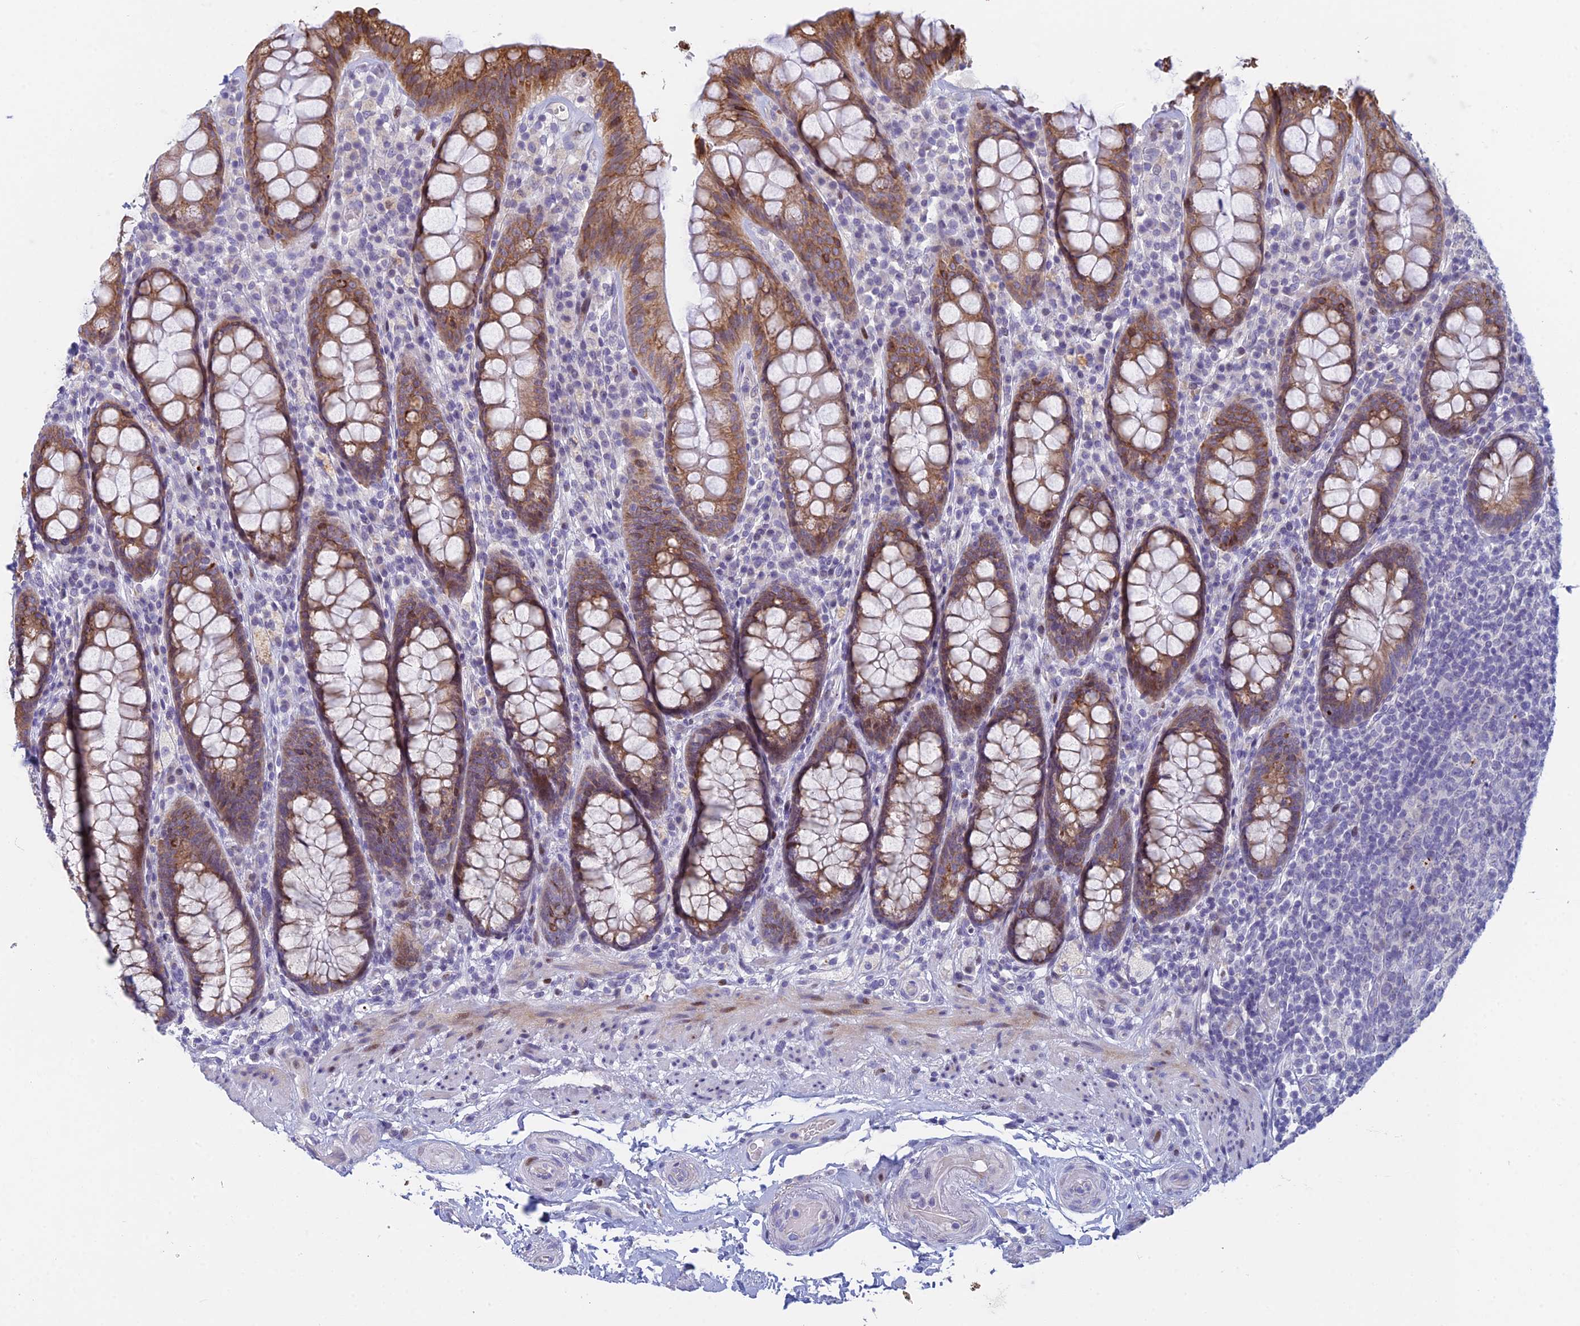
{"staining": {"intensity": "moderate", "quantity": ">75%", "location": "cytoplasmic/membranous"}, "tissue": "rectum", "cell_type": "Glandular cells", "image_type": "normal", "snomed": [{"axis": "morphology", "description": "Normal tissue, NOS"}, {"axis": "topography", "description": "Rectum"}], "caption": "An immunohistochemistry (IHC) micrograph of benign tissue is shown. Protein staining in brown labels moderate cytoplasmic/membranous positivity in rectum within glandular cells.", "gene": "REXO5", "patient": {"sex": "male", "age": 83}}